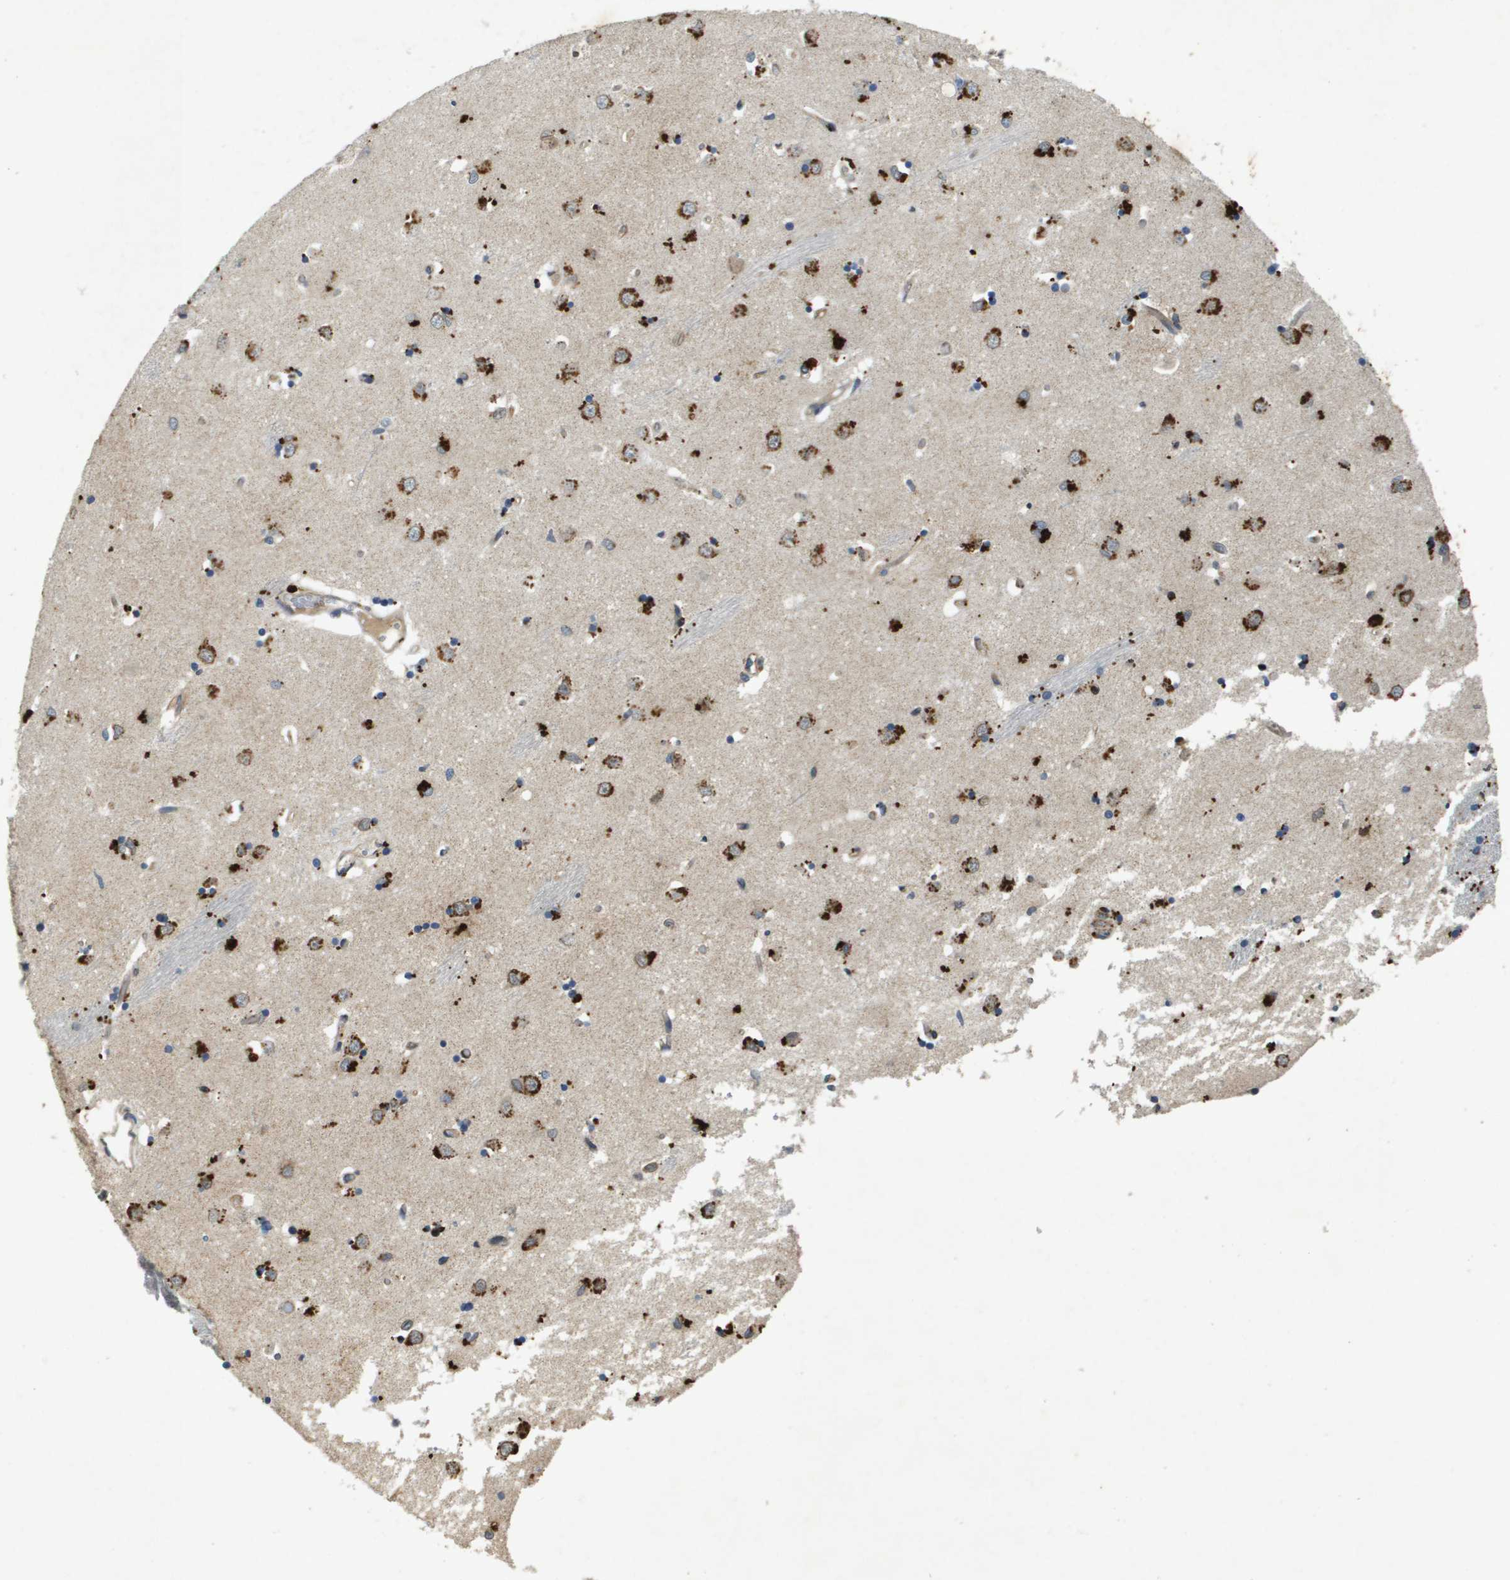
{"staining": {"intensity": "strong", "quantity": "<25%", "location": "cytoplasmic/membranous"}, "tissue": "caudate", "cell_type": "Glial cells", "image_type": "normal", "snomed": [{"axis": "morphology", "description": "Normal tissue, NOS"}, {"axis": "topography", "description": "Lateral ventricle wall"}], "caption": "Protein expression analysis of normal human caudate reveals strong cytoplasmic/membranous expression in approximately <25% of glial cells. (DAB IHC, brown staining for protein, blue staining for nuclei).", "gene": "PGAP3", "patient": {"sex": "female", "age": 19}}